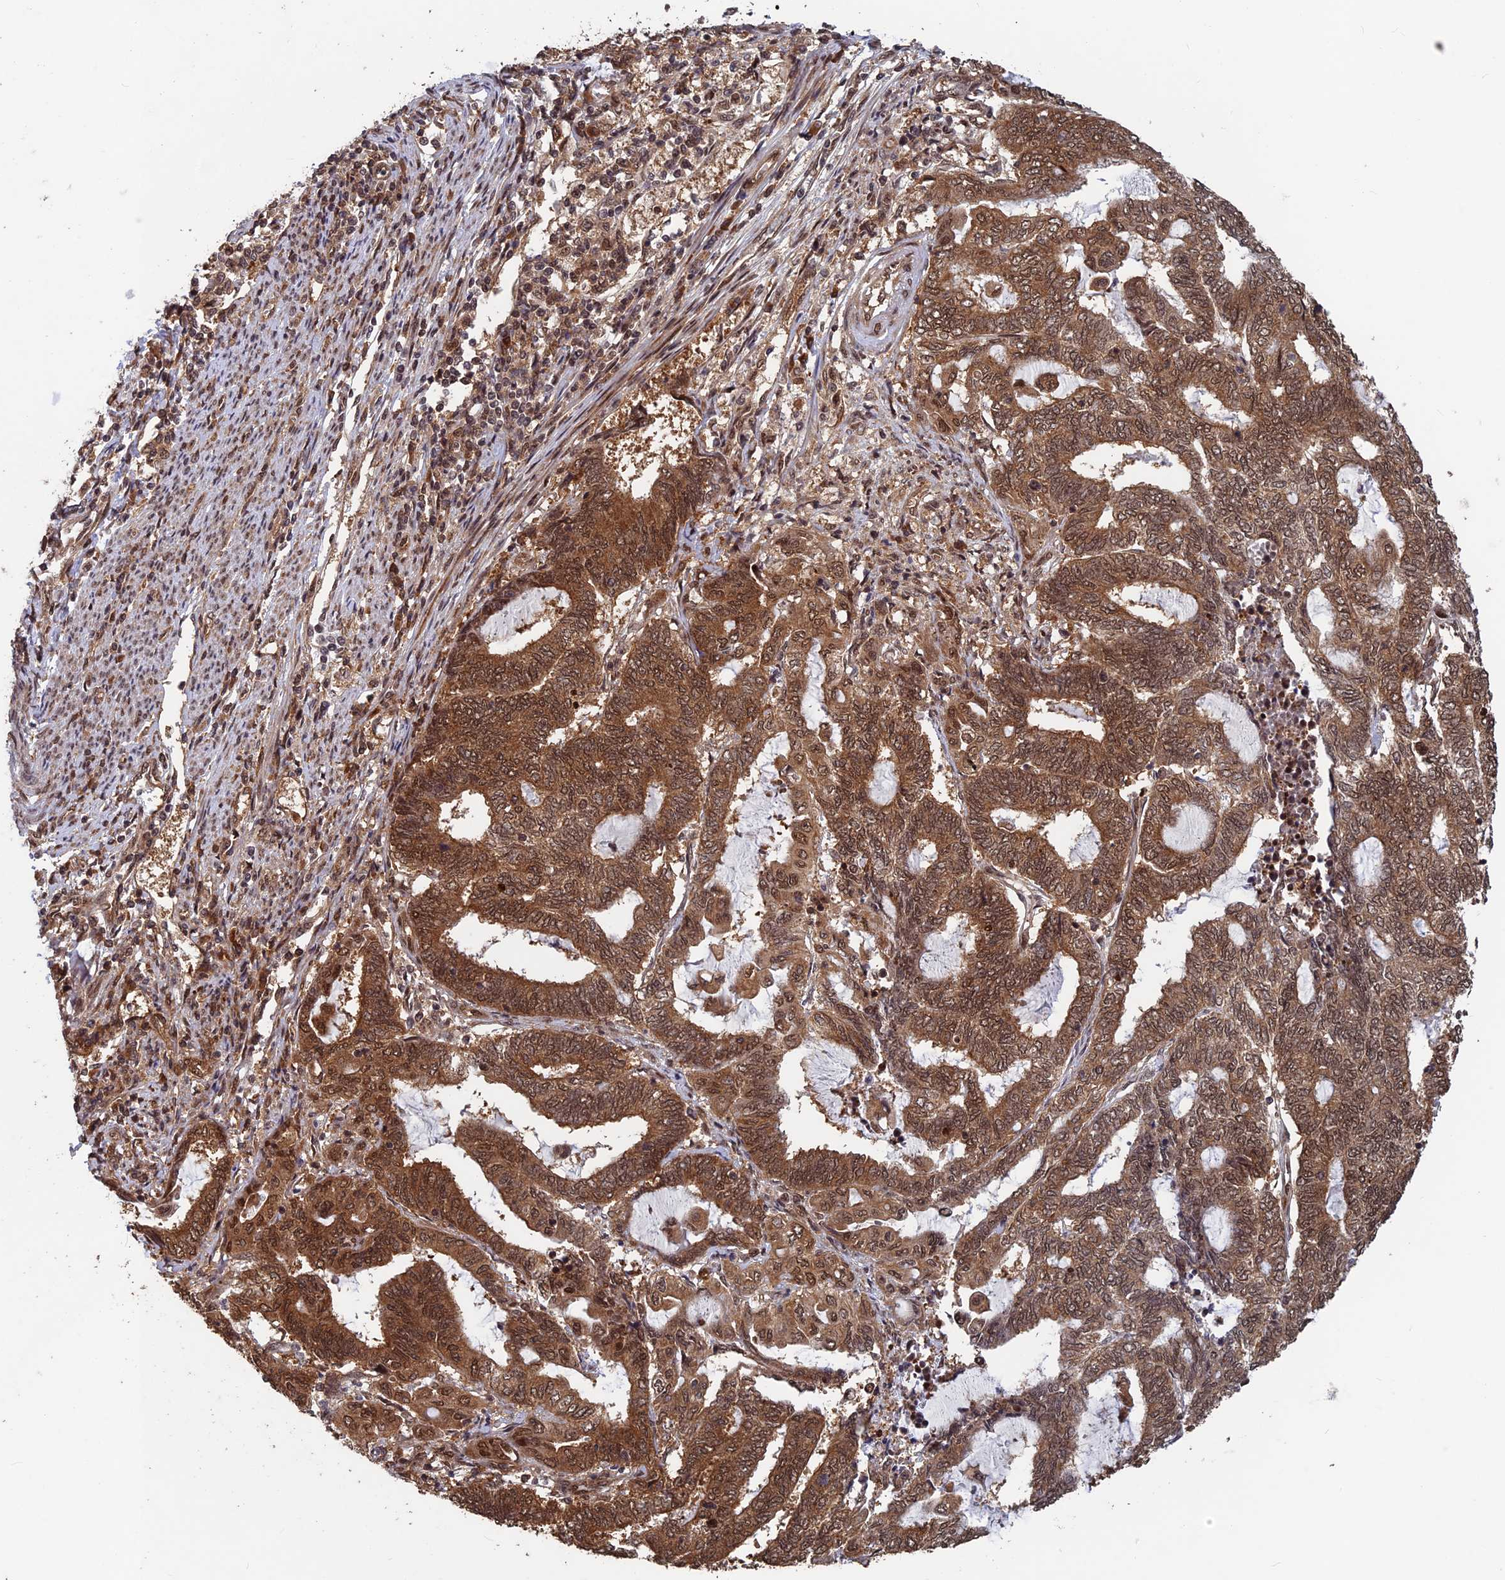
{"staining": {"intensity": "moderate", "quantity": ">75%", "location": "cytoplasmic/membranous,nuclear"}, "tissue": "endometrial cancer", "cell_type": "Tumor cells", "image_type": "cancer", "snomed": [{"axis": "morphology", "description": "Adenocarcinoma, NOS"}, {"axis": "topography", "description": "Uterus"}, {"axis": "topography", "description": "Endometrium"}], "caption": "Immunohistochemistry (IHC) of endometrial adenocarcinoma exhibits medium levels of moderate cytoplasmic/membranous and nuclear positivity in about >75% of tumor cells.", "gene": "FAM53C", "patient": {"sex": "female", "age": 70}}